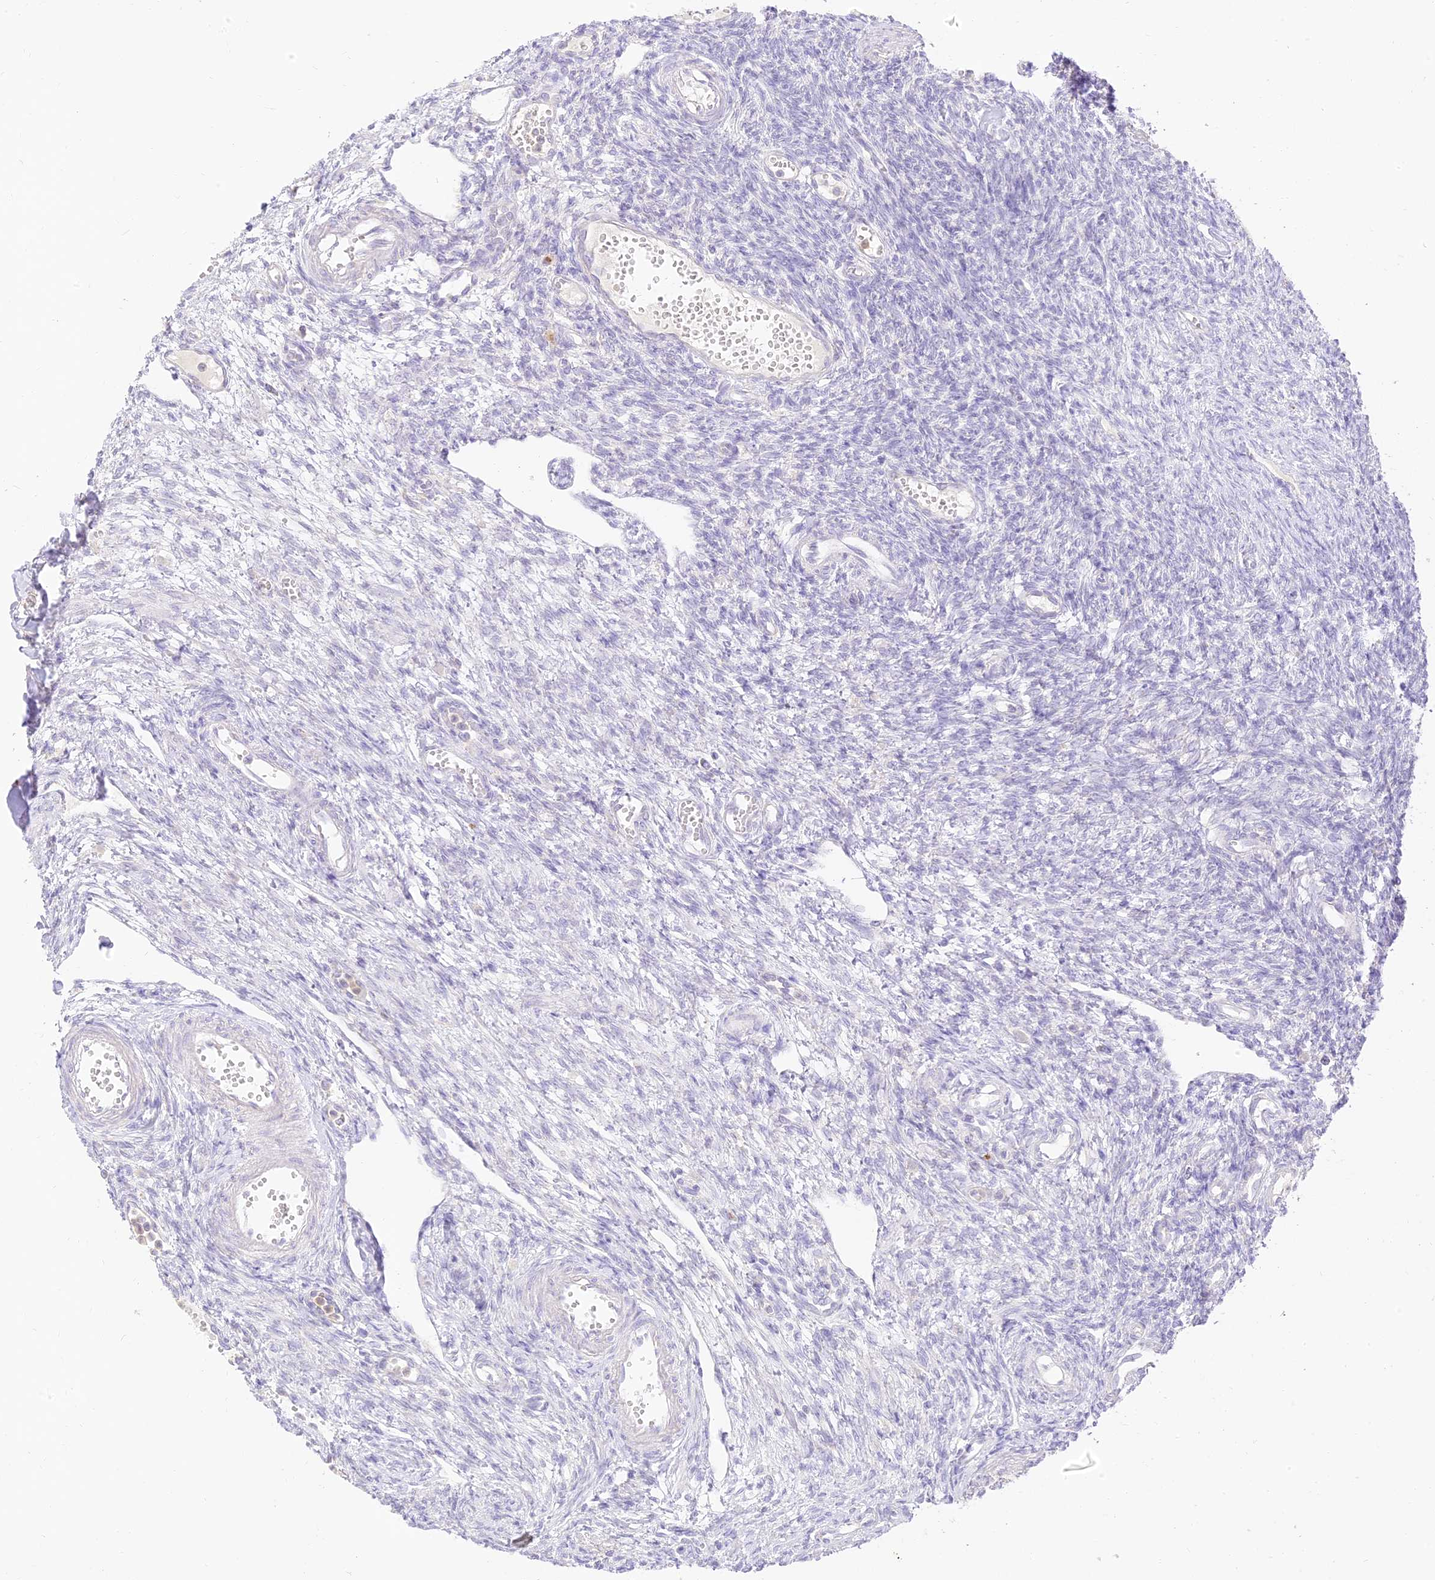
{"staining": {"intensity": "negative", "quantity": "none", "location": "none"}, "tissue": "ovary", "cell_type": "Ovarian stroma cells", "image_type": "normal", "snomed": [{"axis": "morphology", "description": "Normal tissue, NOS"}, {"axis": "morphology", "description": "Cyst, NOS"}, {"axis": "topography", "description": "Ovary"}], "caption": "The image reveals no staining of ovarian stroma cells in benign ovary.", "gene": "SEC13", "patient": {"sex": "female", "age": 33}}